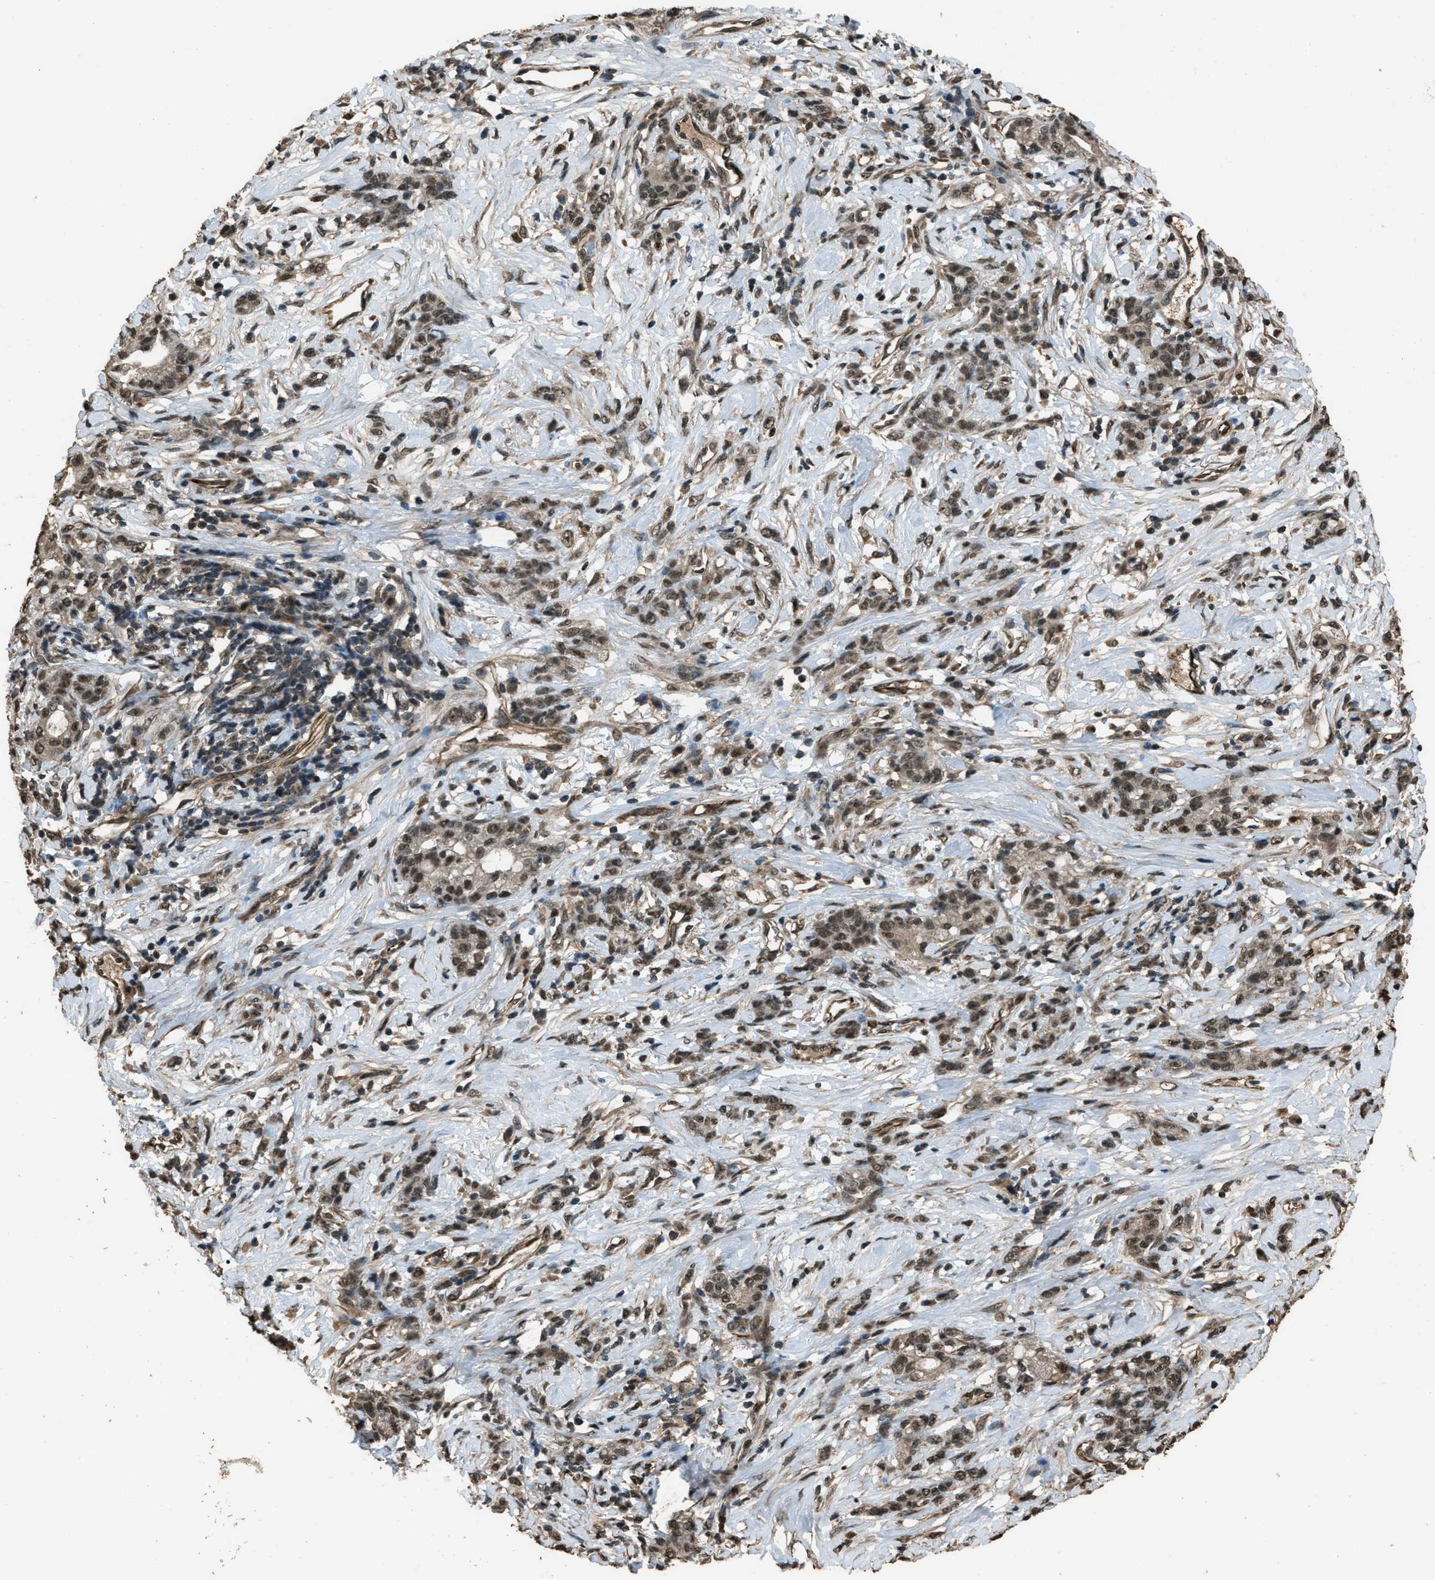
{"staining": {"intensity": "moderate", "quantity": ">75%", "location": "nuclear"}, "tissue": "stomach cancer", "cell_type": "Tumor cells", "image_type": "cancer", "snomed": [{"axis": "morphology", "description": "Adenocarcinoma, NOS"}, {"axis": "topography", "description": "Stomach, lower"}], "caption": "Adenocarcinoma (stomach) stained with a protein marker demonstrates moderate staining in tumor cells.", "gene": "SERTAD2", "patient": {"sex": "male", "age": 88}}